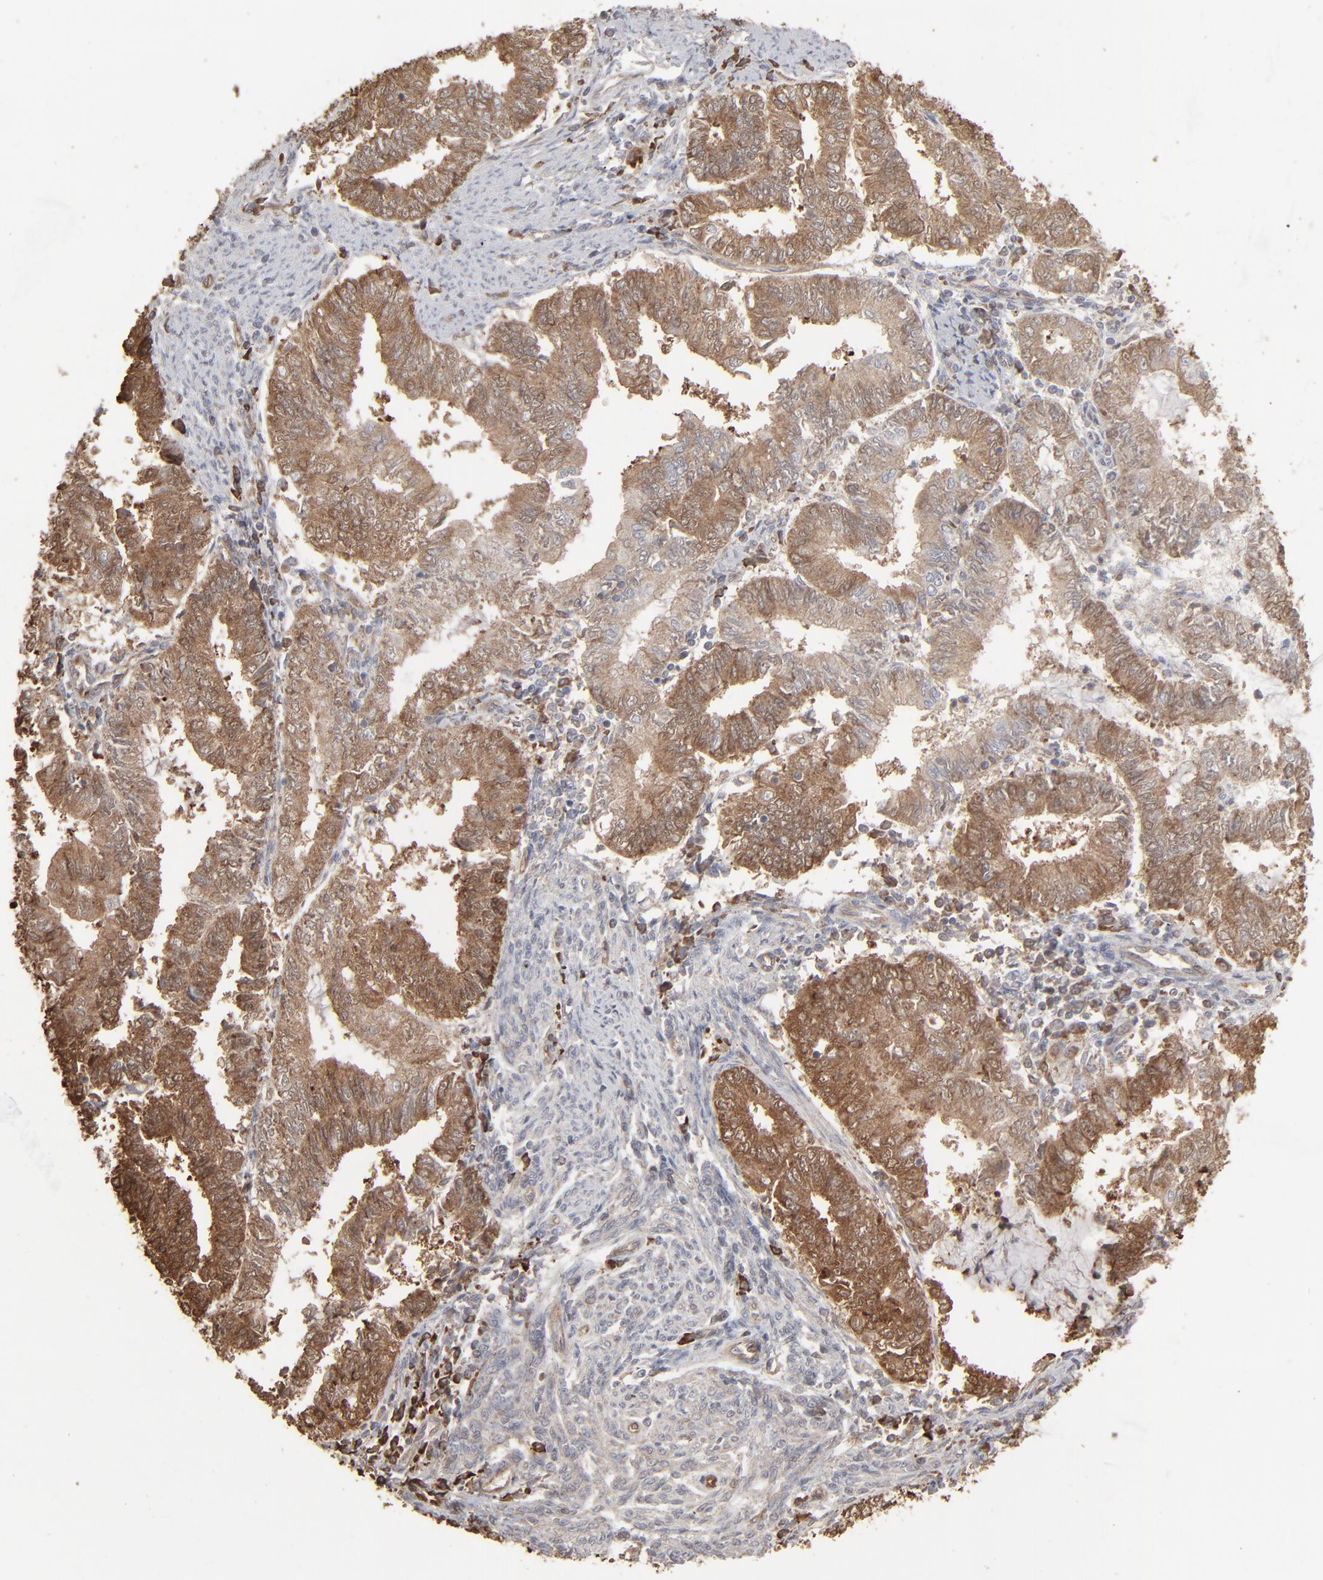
{"staining": {"intensity": "strong", "quantity": ">75%", "location": "cytoplasmic/membranous"}, "tissue": "endometrial cancer", "cell_type": "Tumor cells", "image_type": "cancer", "snomed": [{"axis": "morphology", "description": "Adenocarcinoma, NOS"}, {"axis": "topography", "description": "Endometrium"}], "caption": "Endometrial adenocarcinoma tissue shows strong cytoplasmic/membranous expression in about >75% of tumor cells, visualized by immunohistochemistry. (DAB (3,3'-diaminobenzidine) = brown stain, brightfield microscopy at high magnification).", "gene": "NME1-NME2", "patient": {"sex": "female", "age": 66}}